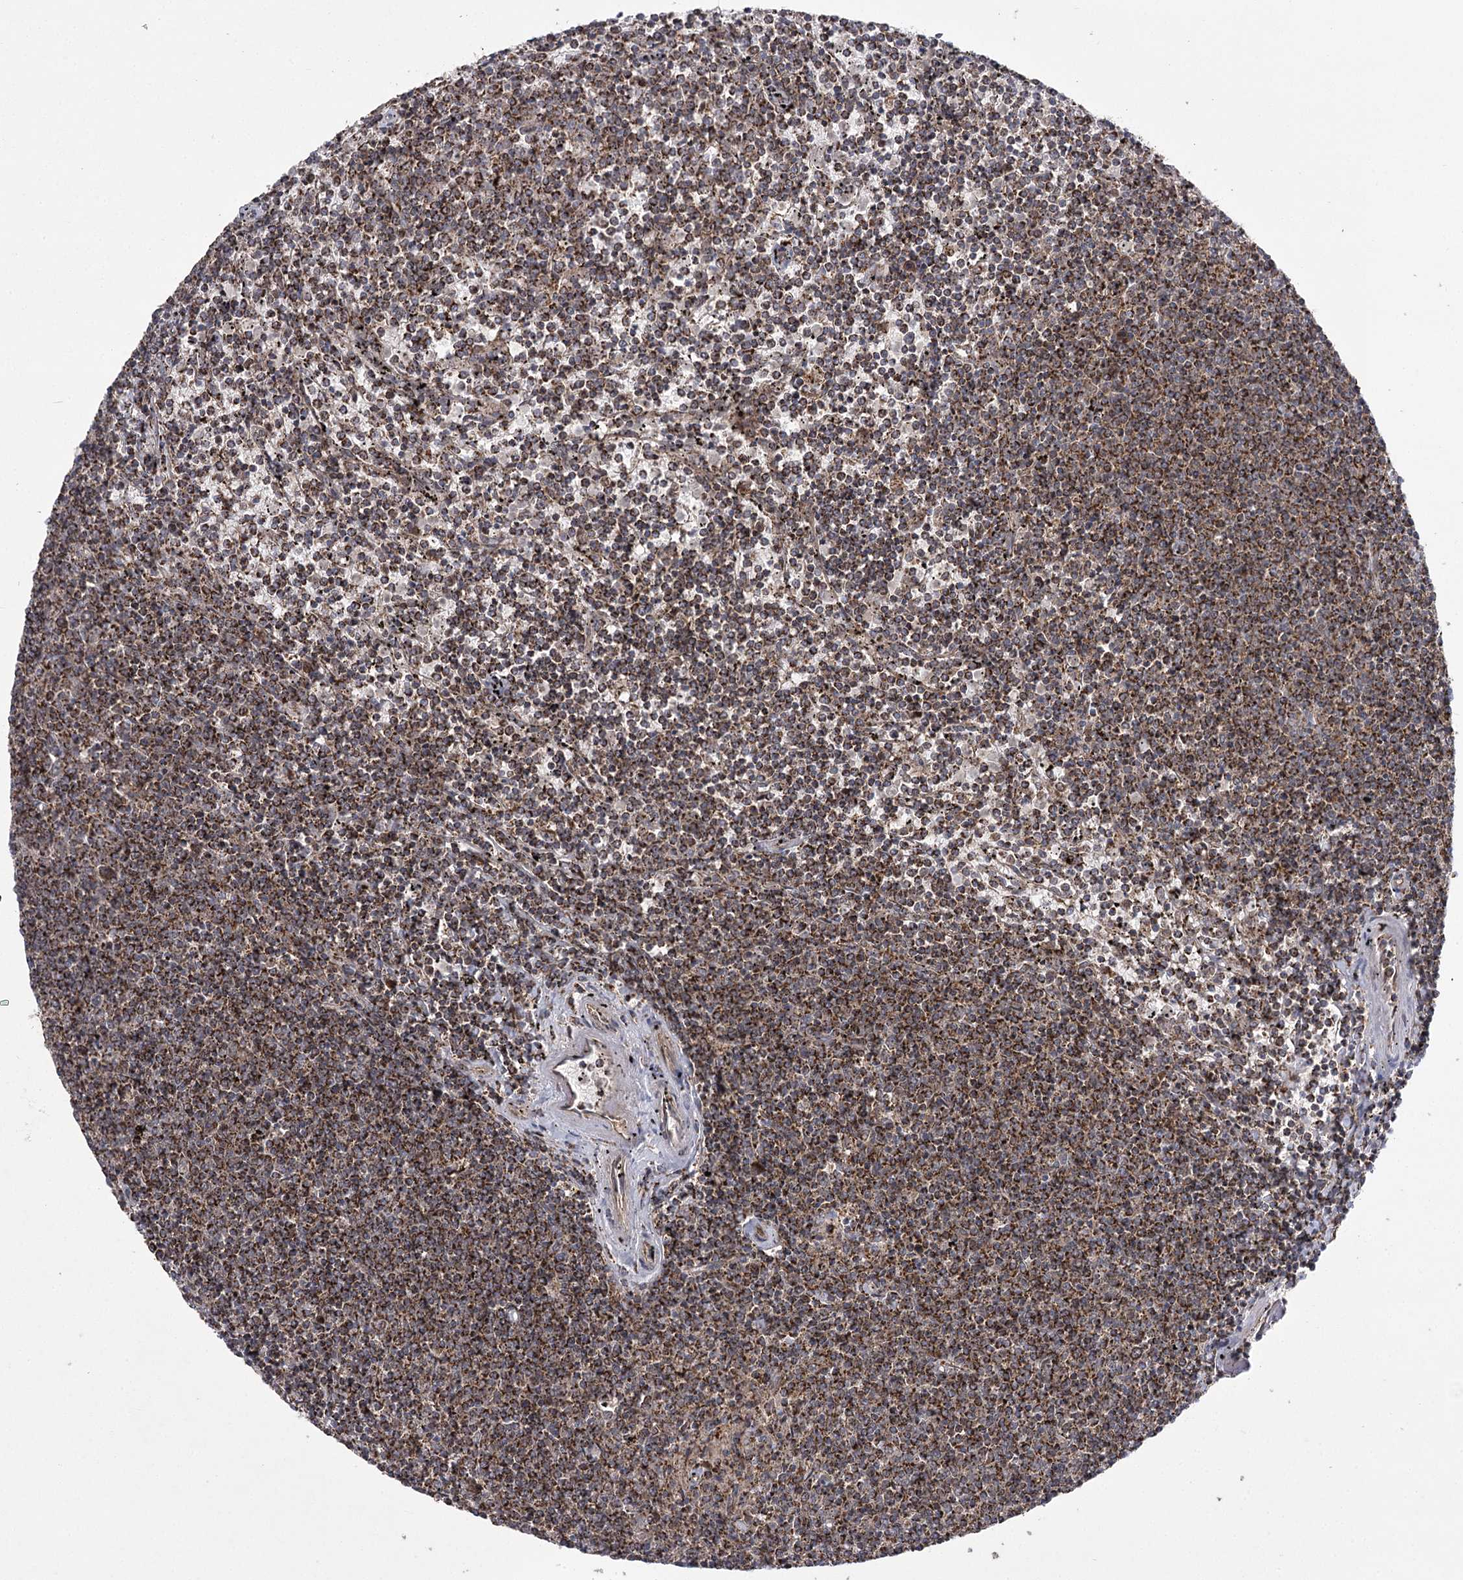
{"staining": {"intensity": "moderate", "quantity": ">75%", "location": "cytoplasmic/membranous"}, "tissue": "lymphoma", "cell_type": "Tumor cells", "image_type": "cancer", "snomed": [{"axis": "morphology", "description": "Malignant lymphoma, non-Hodgkin's type, Low grade"}, {"axis": "topography", "description": "Spleen"}], "caption": "Tumor cells reveal medium levels of moderate cytoplasmic/membranous positivity in about >75% of cells in human lymphoma. (IHC, brightfield microscopy, high magnification).", "gene": "SLC4A1AP", "patient": {"sex": "female", "age": 50}}